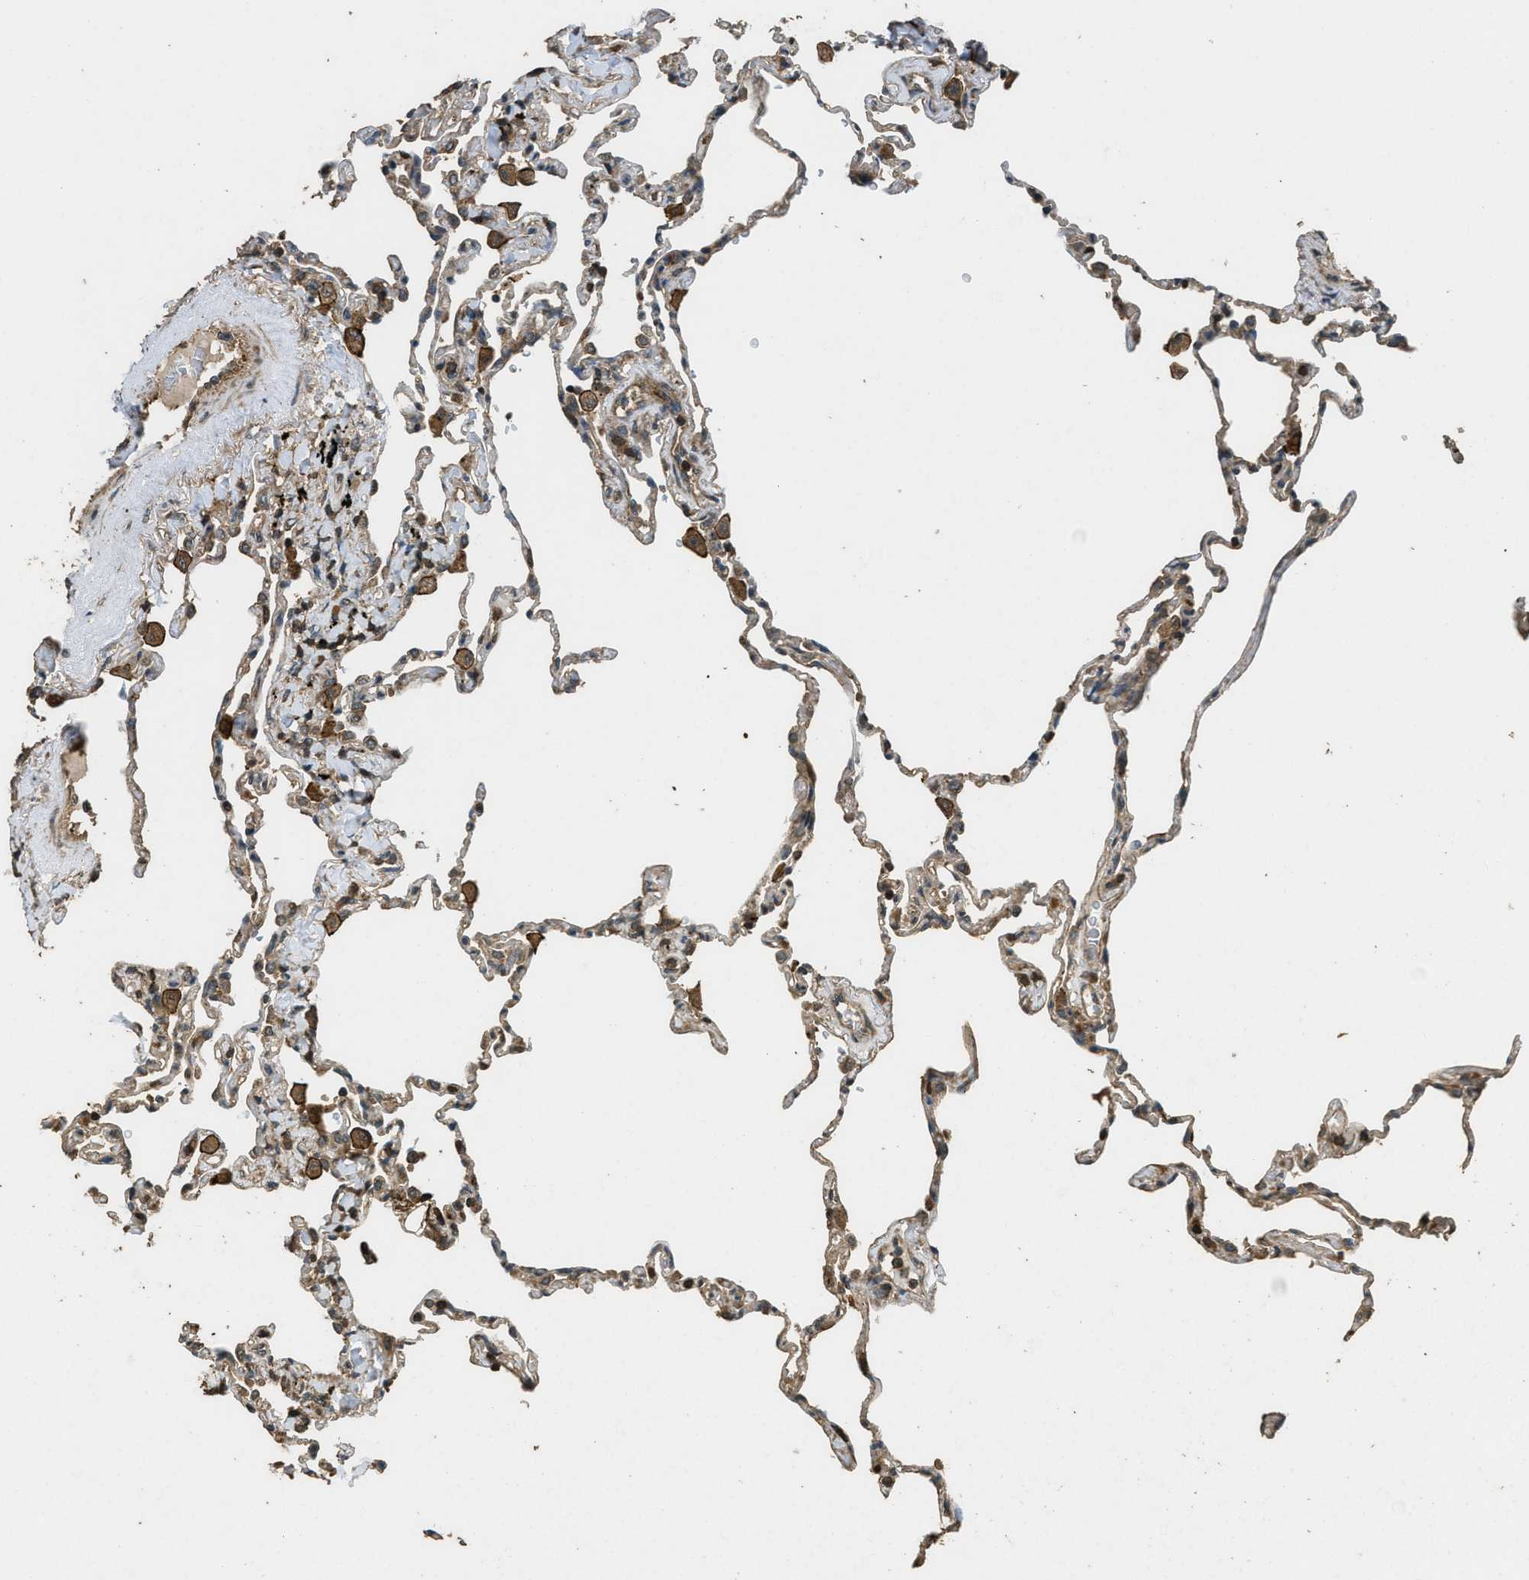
{"staining": {"intensity": "weak", "quantity": "<25%", "location": "cytoplasmic/membranous"}, "tissue": "lung", "cell_type": "Alveolar cells", "image_type": "normal", "snomed": [{"axis": "morphology", "description": "Normal tissue, NOS"}, {"axis": "topography", "description": "Lung"}], "caption": "Immunohistochemistry (IHC) of normal lung displays no expression in alveolar cells. The staining is performed using DAB (3,3'-diaminobenzidine) brown chromogen with nuclei counter-stained in using hematoxylin.", "gene": "PPP6R3", "patient": {"sex": "male", "age": 59}}